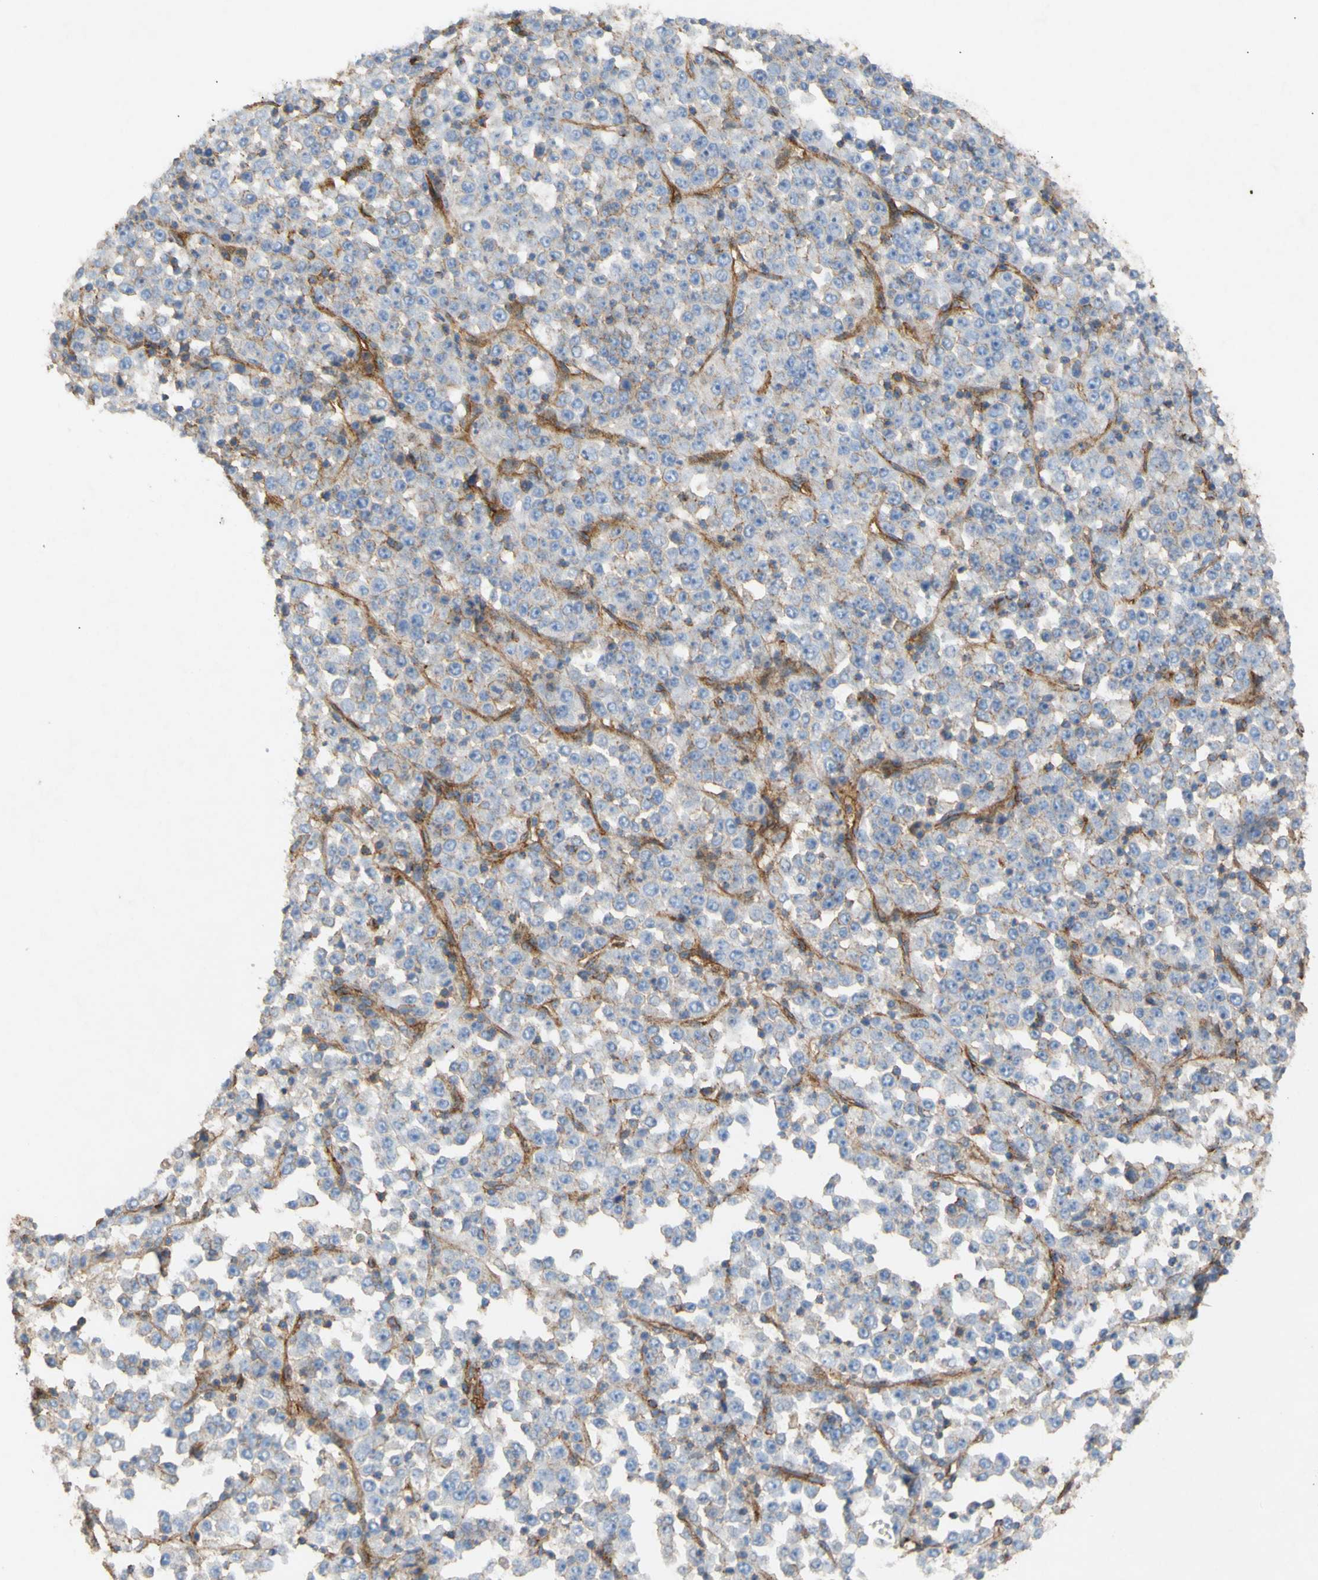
{"staining": {"intensity": "negative", "quantity": "none", "location": "none"}, "tissue": "stomach cancer", "cell_type": "Tumor cells", "image_type": "cancer", "snomed": [{"axis": "morphology", "description": "Normal tissue, NOS"}, {"axis": "morphology", "description": "Adenocarcinoma, NOS"}, {"axis": "topography", "description": "Stomach, upper"}, {"axis": "topography", "description": "Stomach"}], "caption": "This is an IHC photomicrograph of human stomach adenocarcinoma. There is no expression in tumor cells.", "gene": "ATP2A3", "patient": {"sex": "male", "age": 59}}